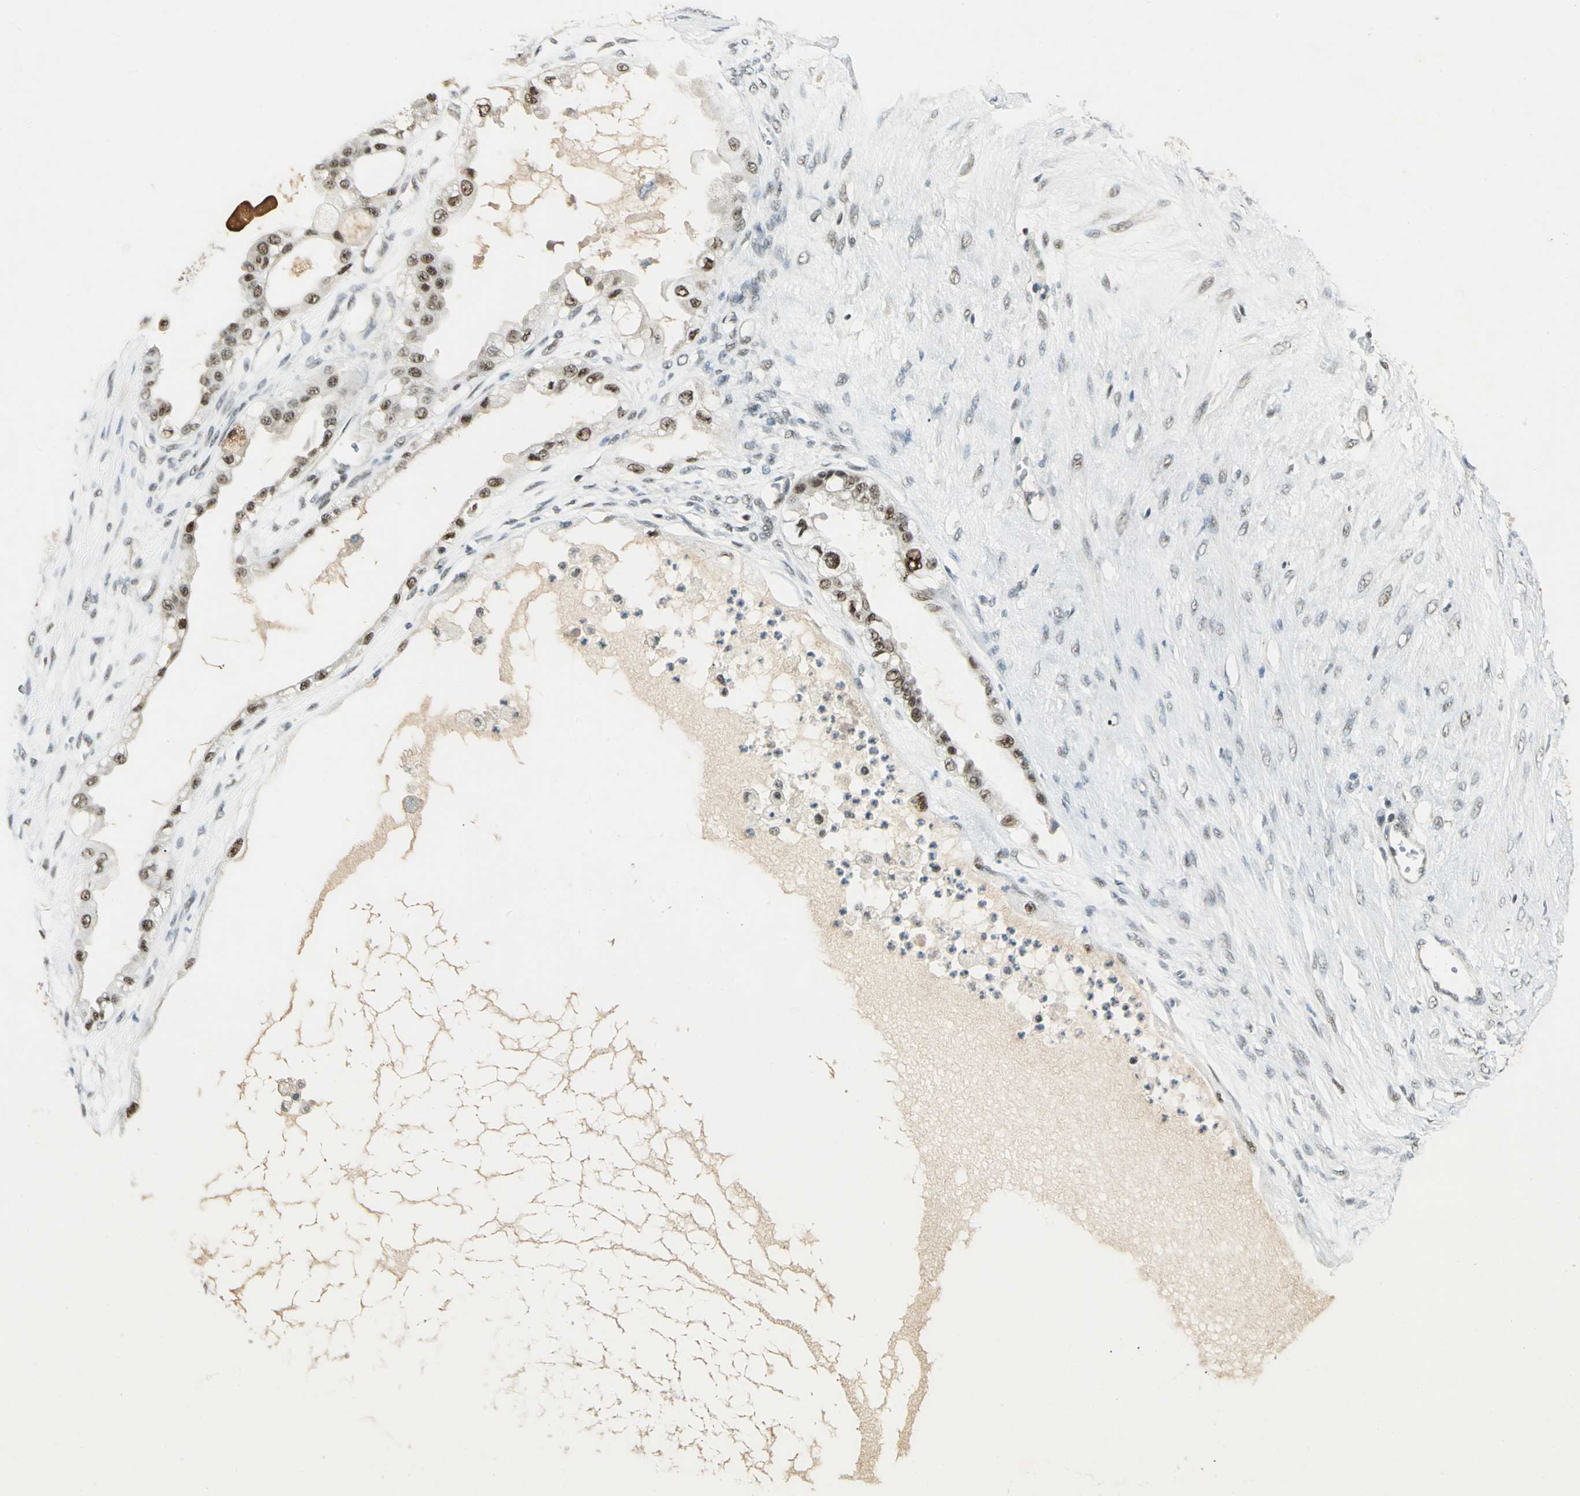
{"staining": {"intensity": "moderate", "quantity": ">75%", "location": "nuclear"}, "tissue": "ovarian cancer", "cell_type": "Tumor cells", "image_type": "cancer", "snomed": [{"axis": "morphology", "description": "Carcinoma, NOS"}, {"axis": "morphology", "description": "Carcinoma, endometroid"}, {"axis": "topography", "description": "Ovary"}], "caption": "Human ovarian cancer (carcinoma) stained with a brown dye displays moderate nuclear positive positivity in about >75% of tumor cells.", "gene": "CCNT1", "patient": {"sex": "female", "age": 50}}